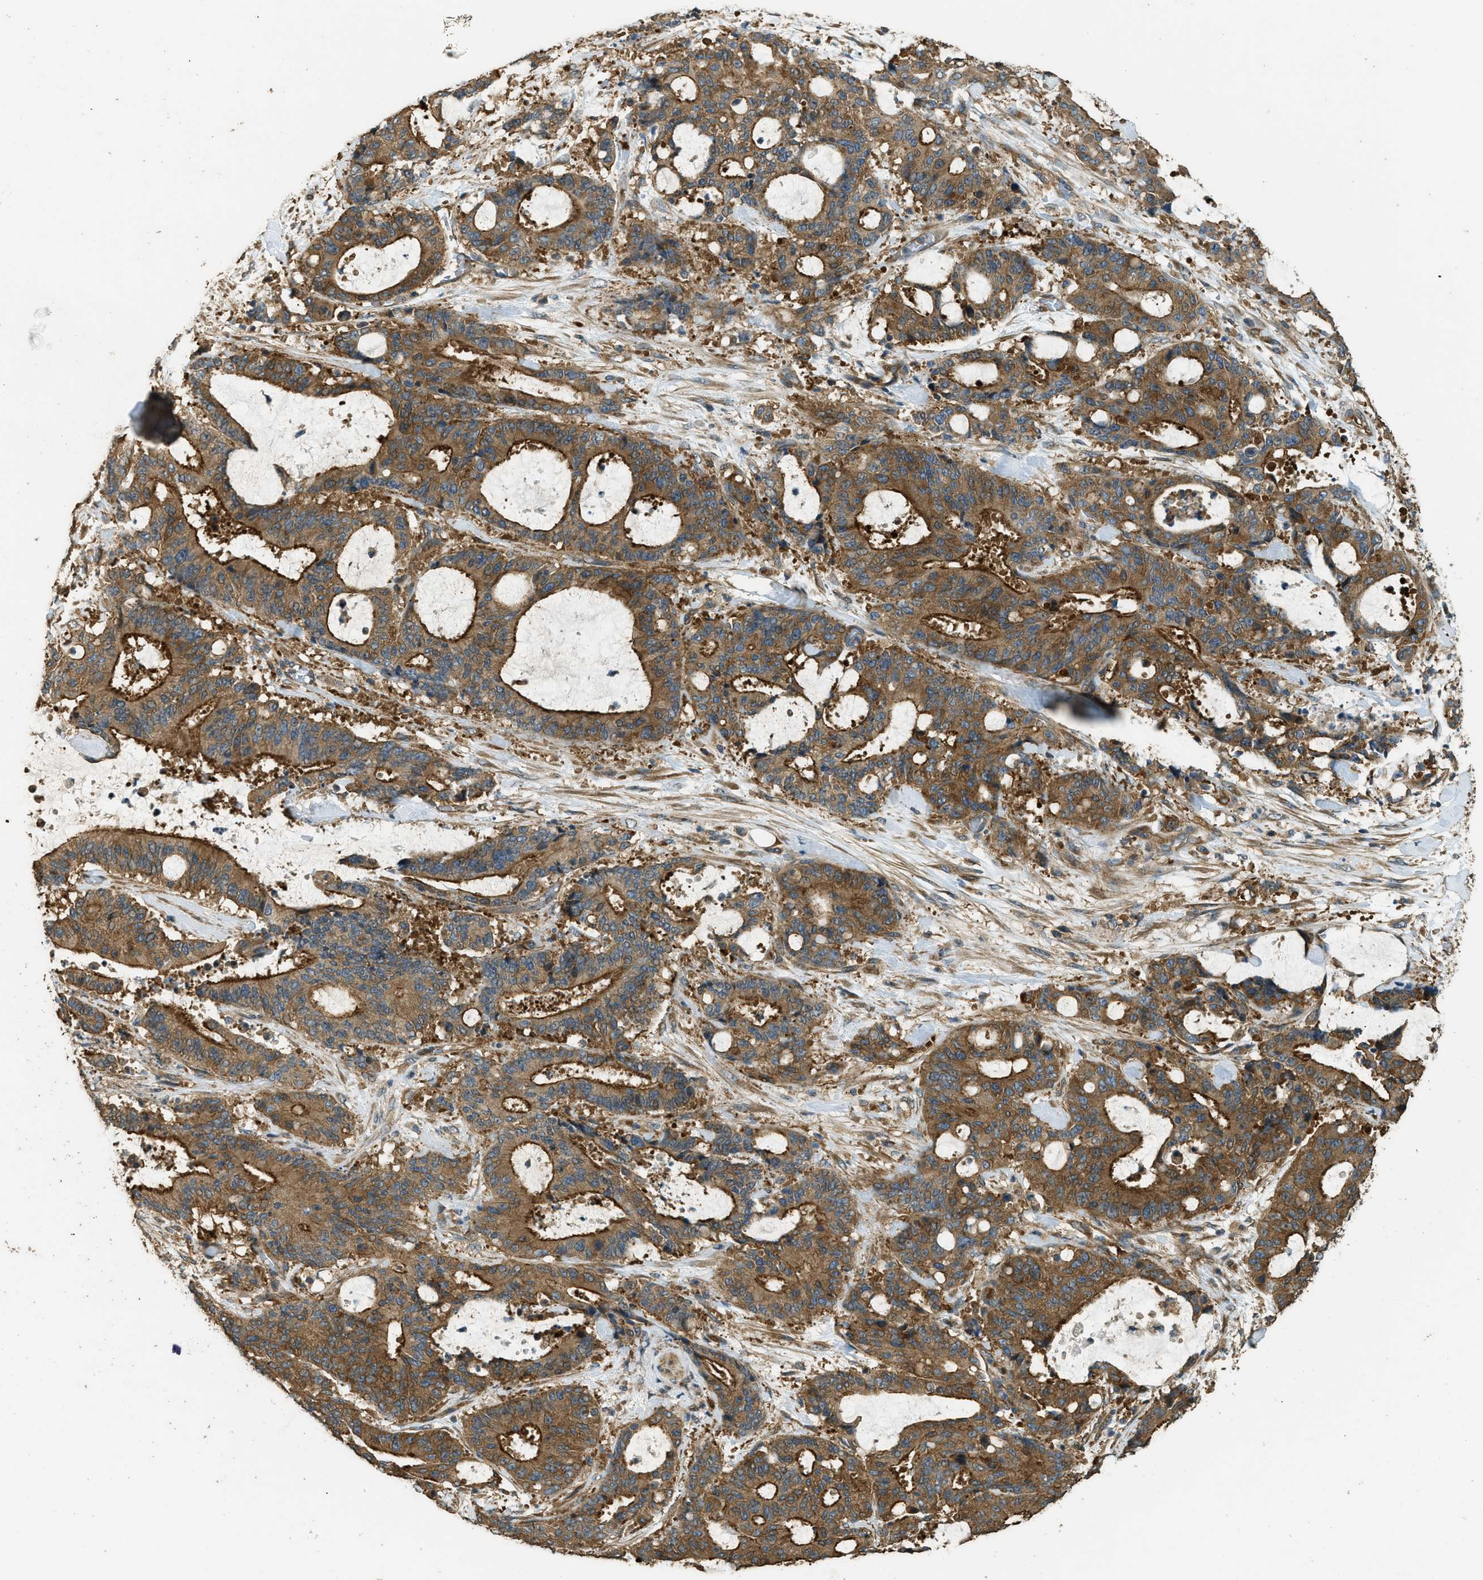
{"staining": {"intensity": "strong", "quantity": ">75%", "location": "cytoplasmic/membranous"}, "tissue": "liver cancer", "cell_type": "Tumor cells", "image_type": "cancer", "snomed": [{"axis": "morphology", "description": "Normal tissue, NOS"}, {"axis": "morphology", "description": "Cholangiocarcinoma"}, {"axis": "topography", "description": "Liver"}, {"axis": "topography", "description": "Peripheral nerve tissue"}], "caption": "Protein expression analysis of human liver cancer reveals strong cytoplasmic/membranous expression in about >75% of tumor cells.", "gene": "MARS1", "patient": {"sex": "female", "age": 73}}